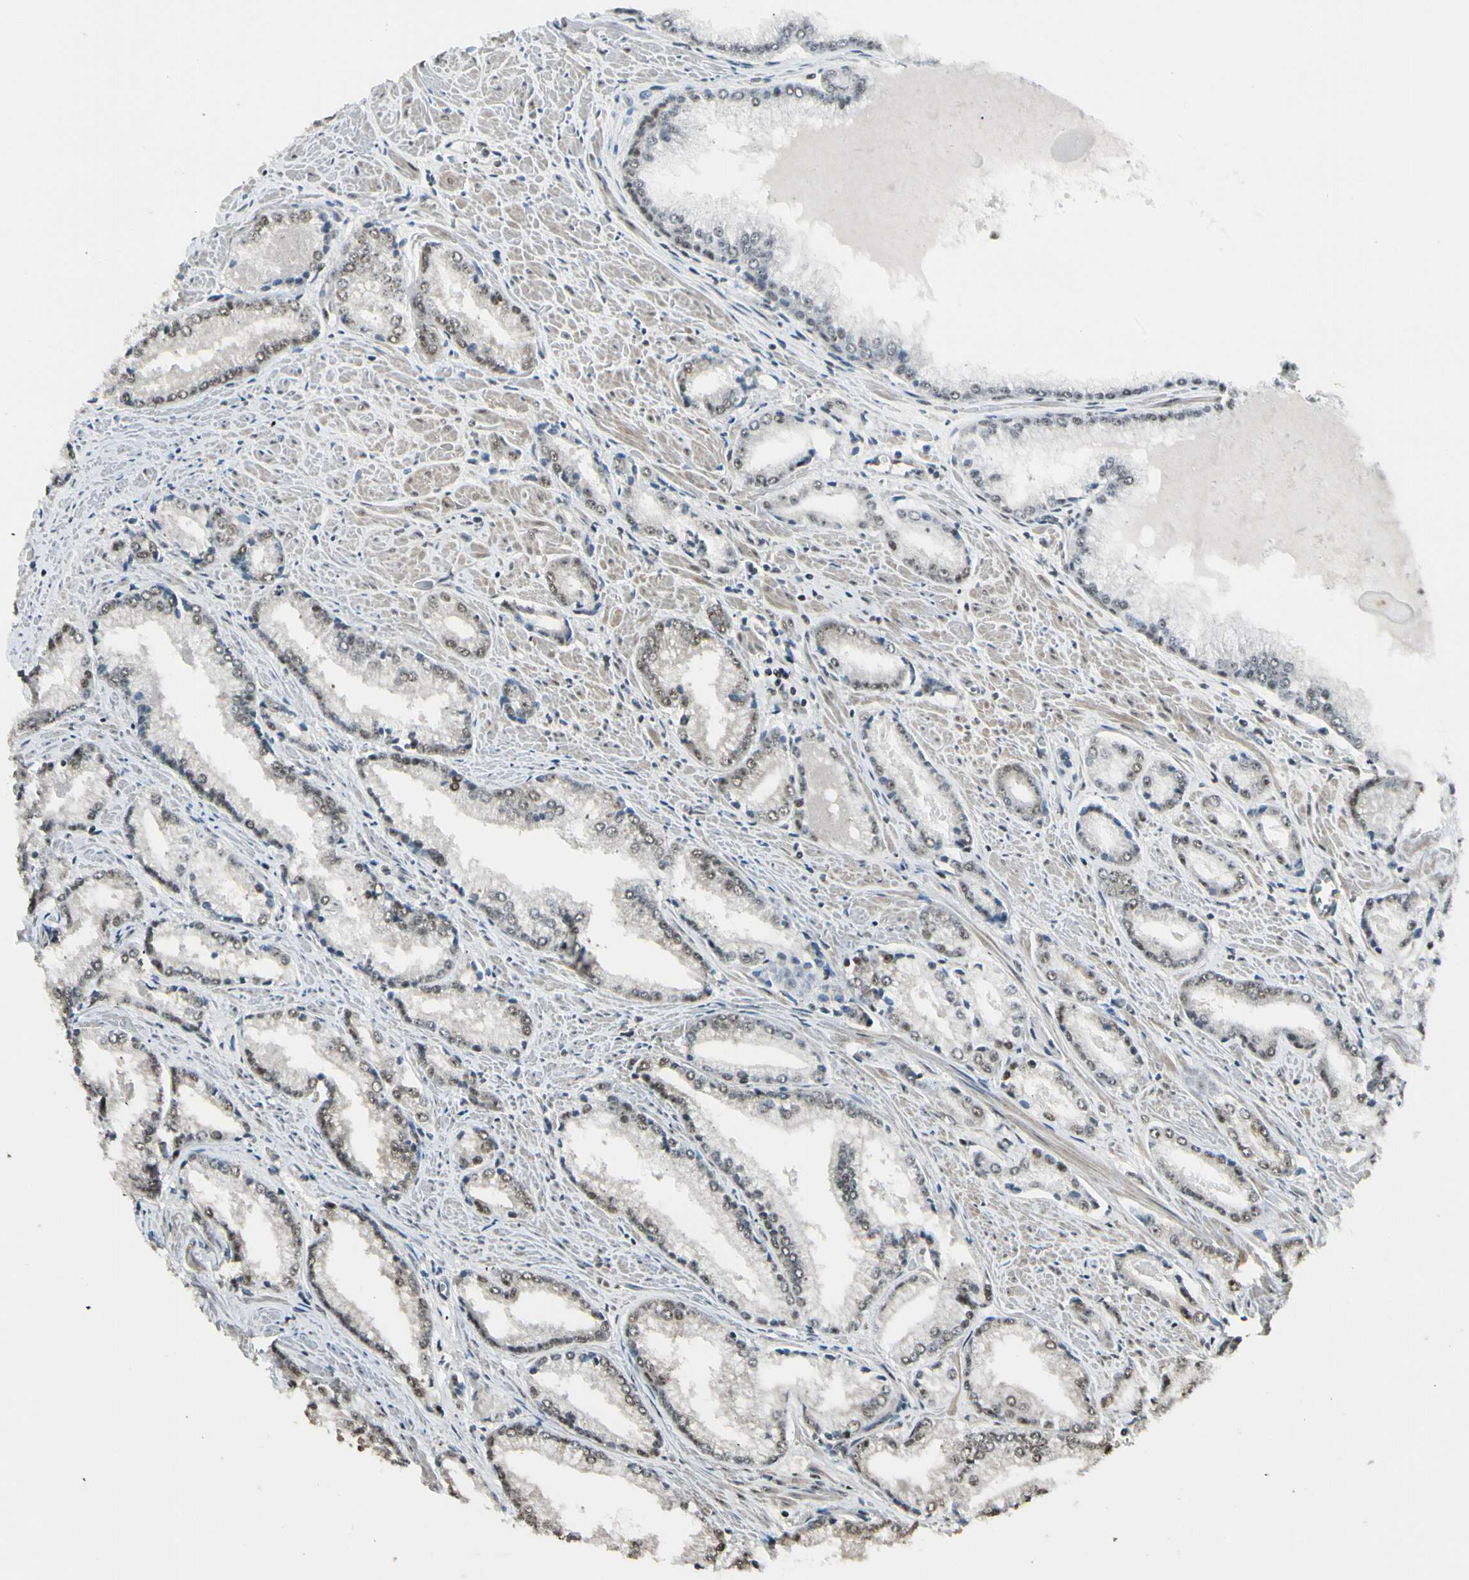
{"staining": {"intensity": "weak", "quantity": ">75%", "location": "cytoplasmic/membranous,nuclear"}, "tissue": "prostate cancer", "cell_type": "Tumor cells", "image_type": "cancer", "snomed": [{"axis": "morphology", "description": "Adenocarcinoma, Low grade"}, {"axis": "topography", "description": "Prostate"}], "caption": "Adenocarcinoma (low-grade) (prostate) was stained to show a protein in brown. There is low levels of weak cytoplasmic/membranous and nuclear staining in about >75% of tumor cells.", "gene": "MCPH1", "patient": {"sex": "male", "age": 64}}